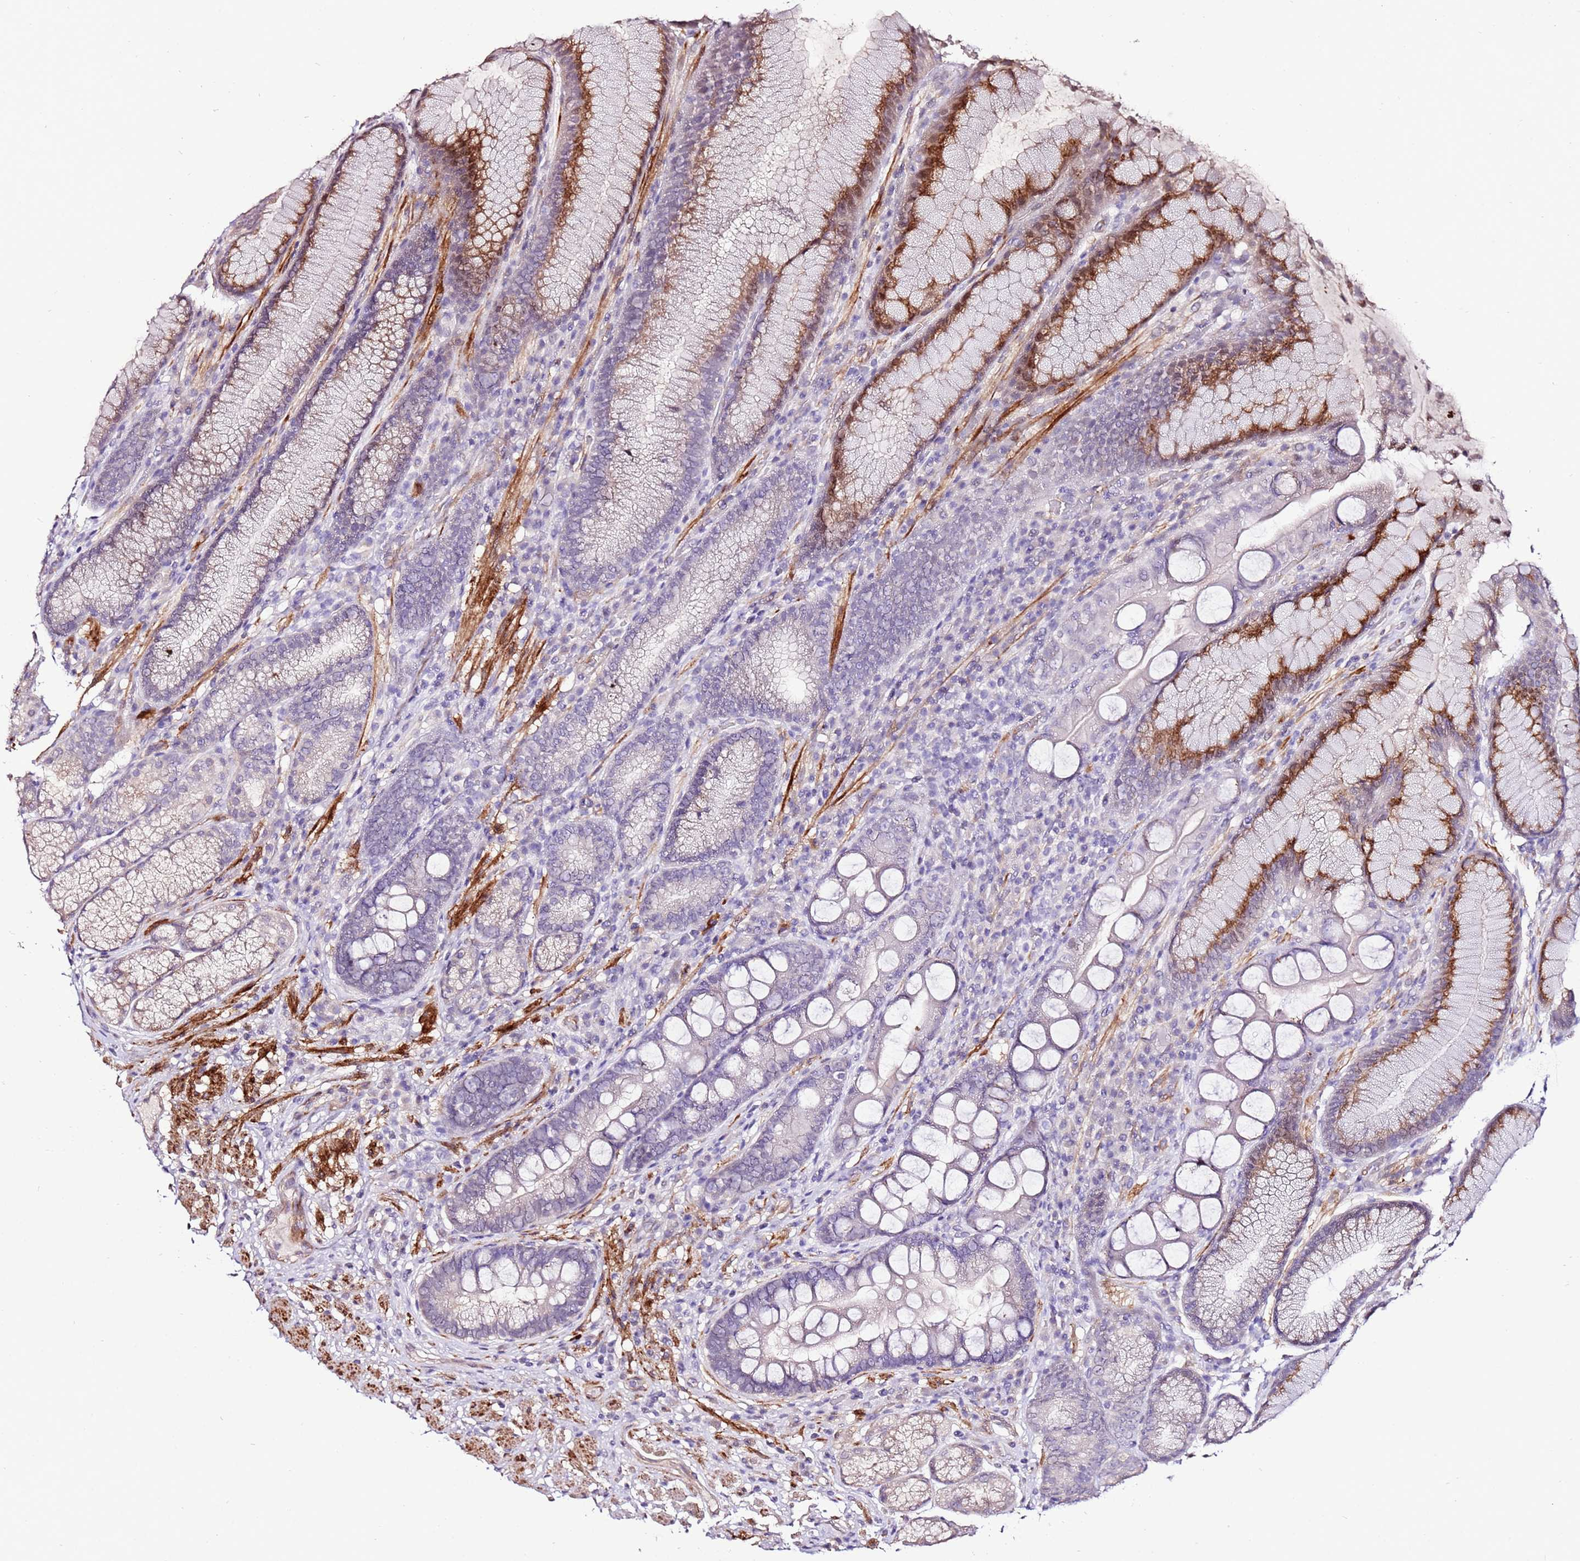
{"staining": {"intensity": "moderate", "quantity": "<25%", "location": "cytoplasmic/membranous"}, "tissue": "stomach", "cell_type": "Glandular cells", "image_type": "normal", "snomed": [{"axis": "morphology", "description": "Normal tissue, NOS"}, {"axis": "topography", "description": "Stomach"}], "caption": "Stomach stained with DAB immunohistochemistry (IHC) displays low levels of moderate cytoplasmic/membranous positivity in approximately <25% of glandular cells. The staining is performed using DAB brown chromogen to label protein expression. The nuclei are counter-stained blue using hematoxylin.", "gene": "ART5", "patient": {"sex": "male", "age": 57}}